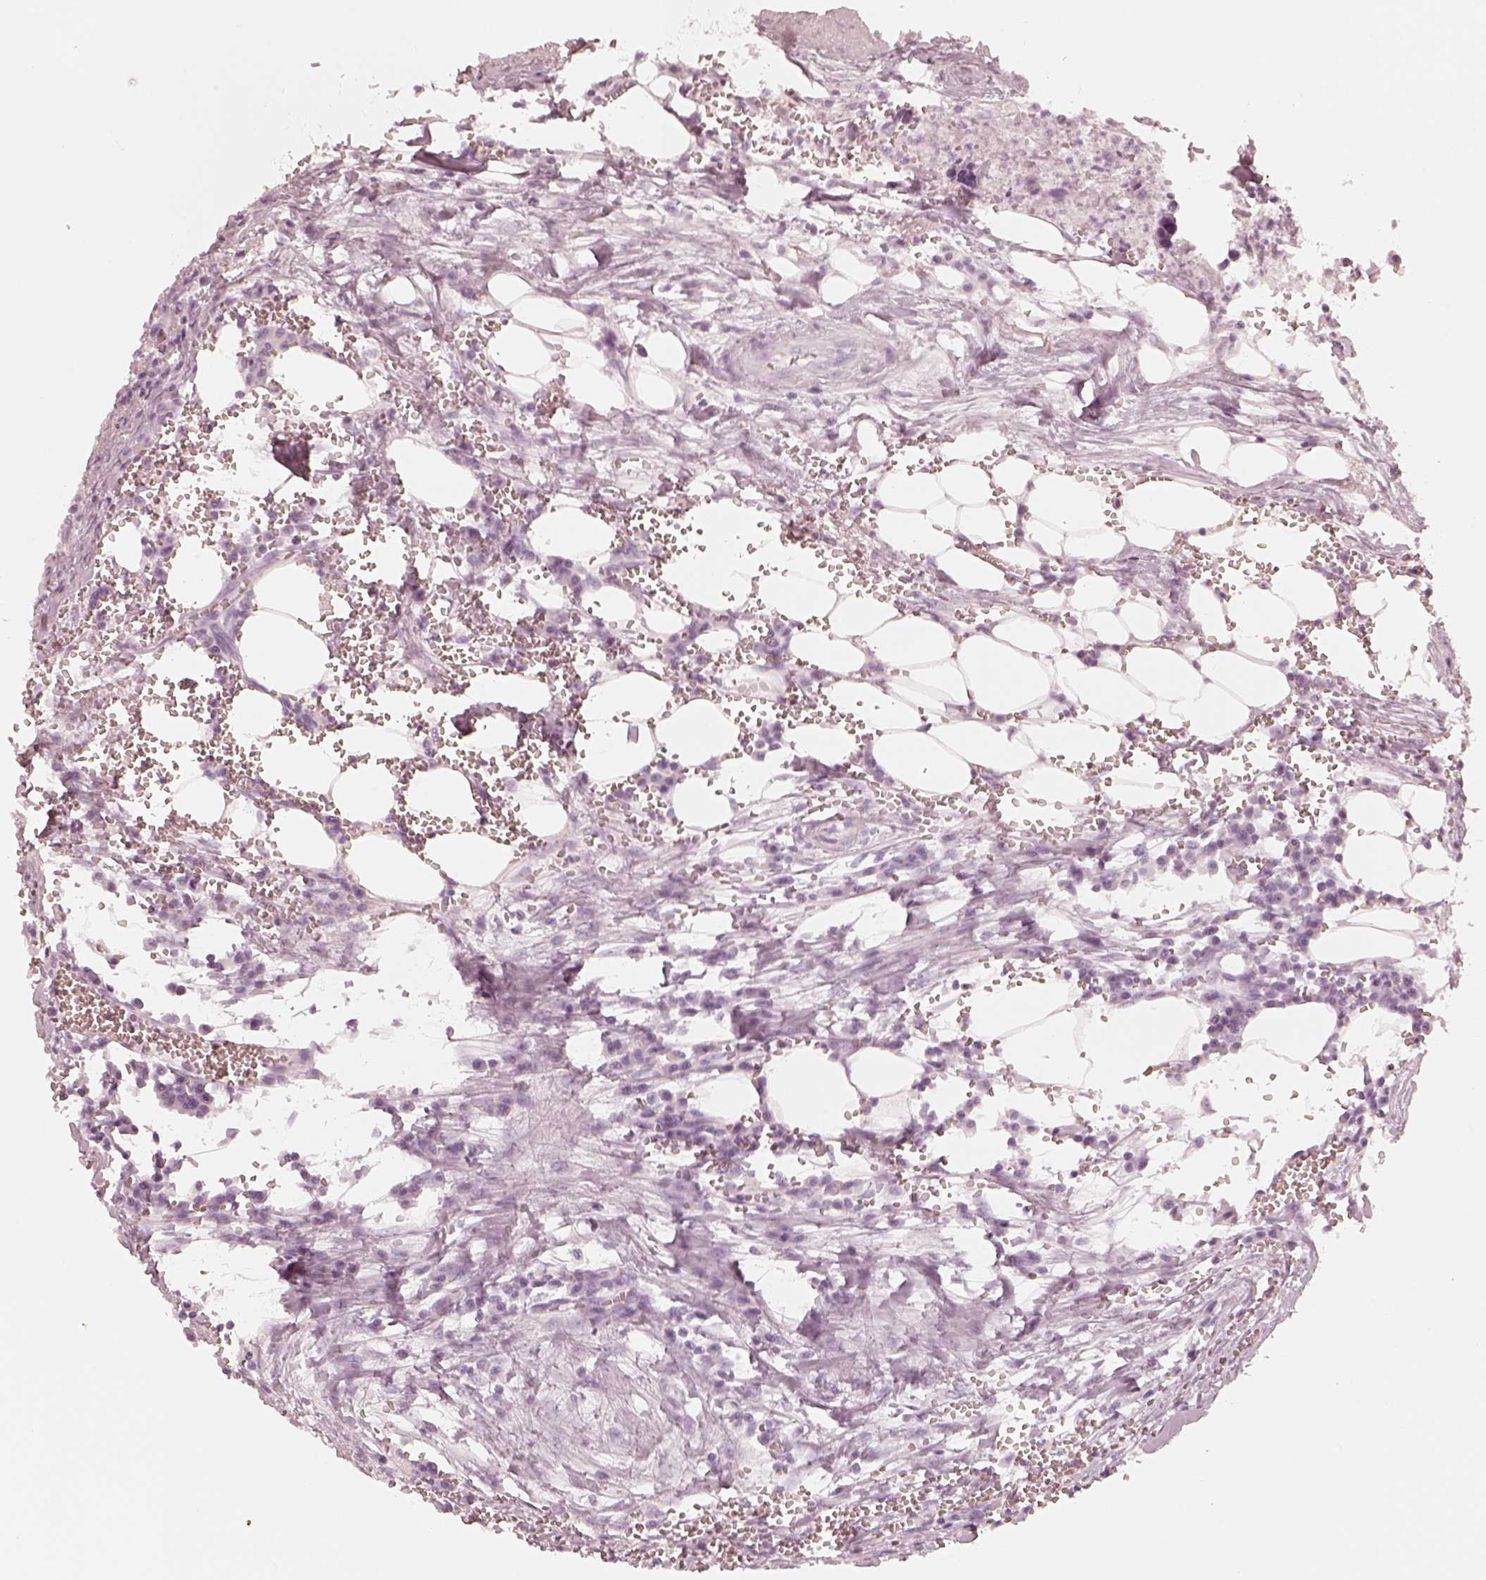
{"staining": {"intensity": "negative", "quantity": "none", "location": "none"}, "tissue": "colorectal cancer", "cell_type": "Tumor cells", "image_type": "cancer", "snomed": [{"axis": "morphology", "description": "Adenocarcinoma, NOS"}, {"axis": "topography", "description": "Colon"}], "caption": "Human adenocarcinoma (colorectal) stained for a protein using immunohistochemistry displays no positivity in tumor cells.", "gene": "KRT82", "patient": {"sex": "female", "age": 82}}